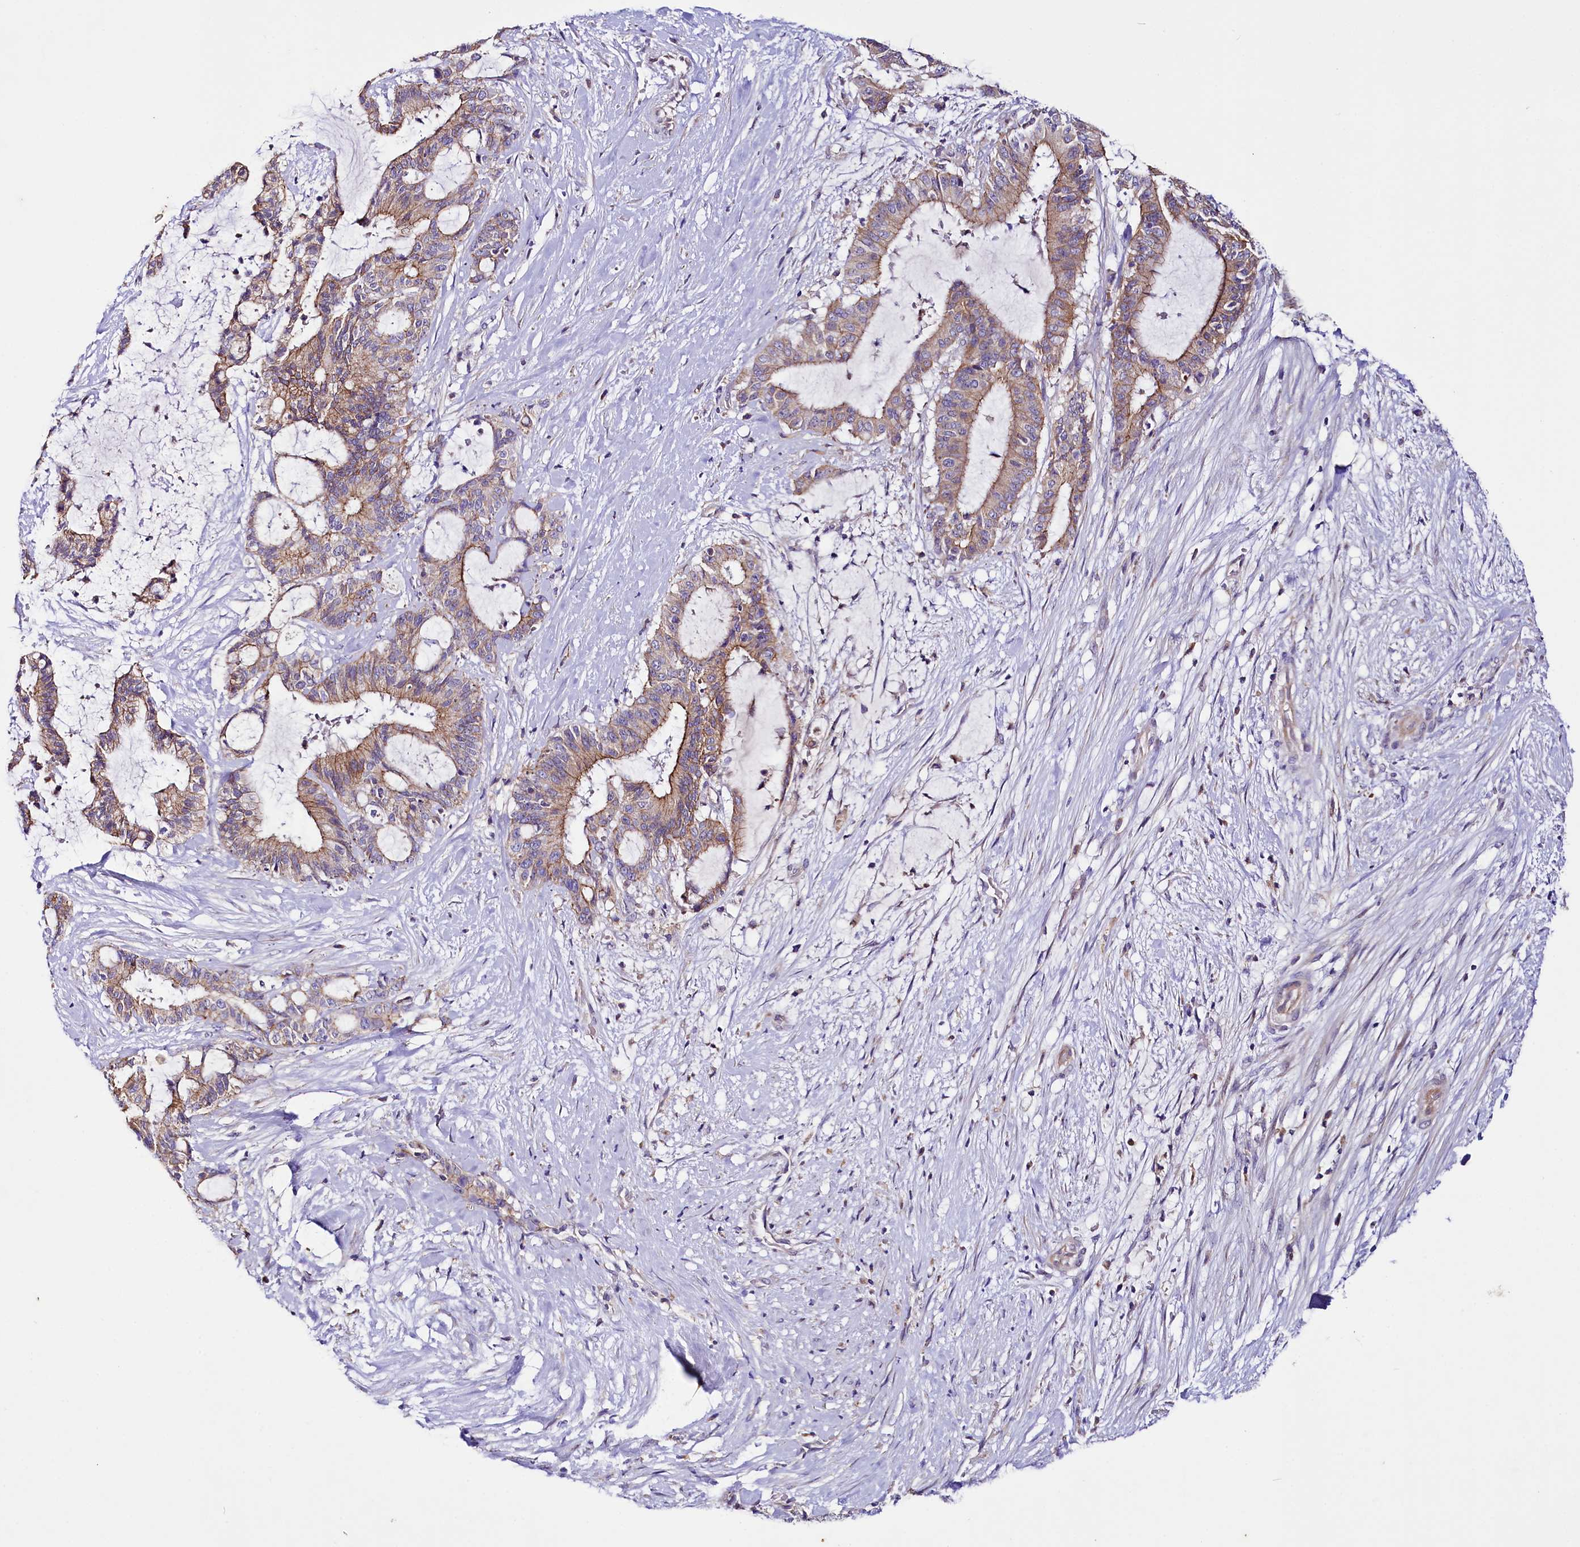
{"staining": {"intensity": "moderate", "quantity": ">75%", "location": "cytoplasmic/membranous"}, "tissue": "liver cancer", "cell_type": "Tumor cells", "image_type": "cancer", "snomed": [{"axis": "morphology", "description": "Normal tissue, NOS"}, {"axis": "morphology", "description": "Cholangiocarcinoma"}, {"axis": "topography", "description": "Liver"}, {"axis": "topography", "description": "Peripheral nerve tissue"}], "caption": "A medium amount of moderate cytoplasmic/membranous staining is seen in about >75% of tumor cells in liver cholangiocarcinoma tissue. Nuclei are stained in blue.", "gene": "SACM1L", "patient": {"sex": "female", "age": 73}}